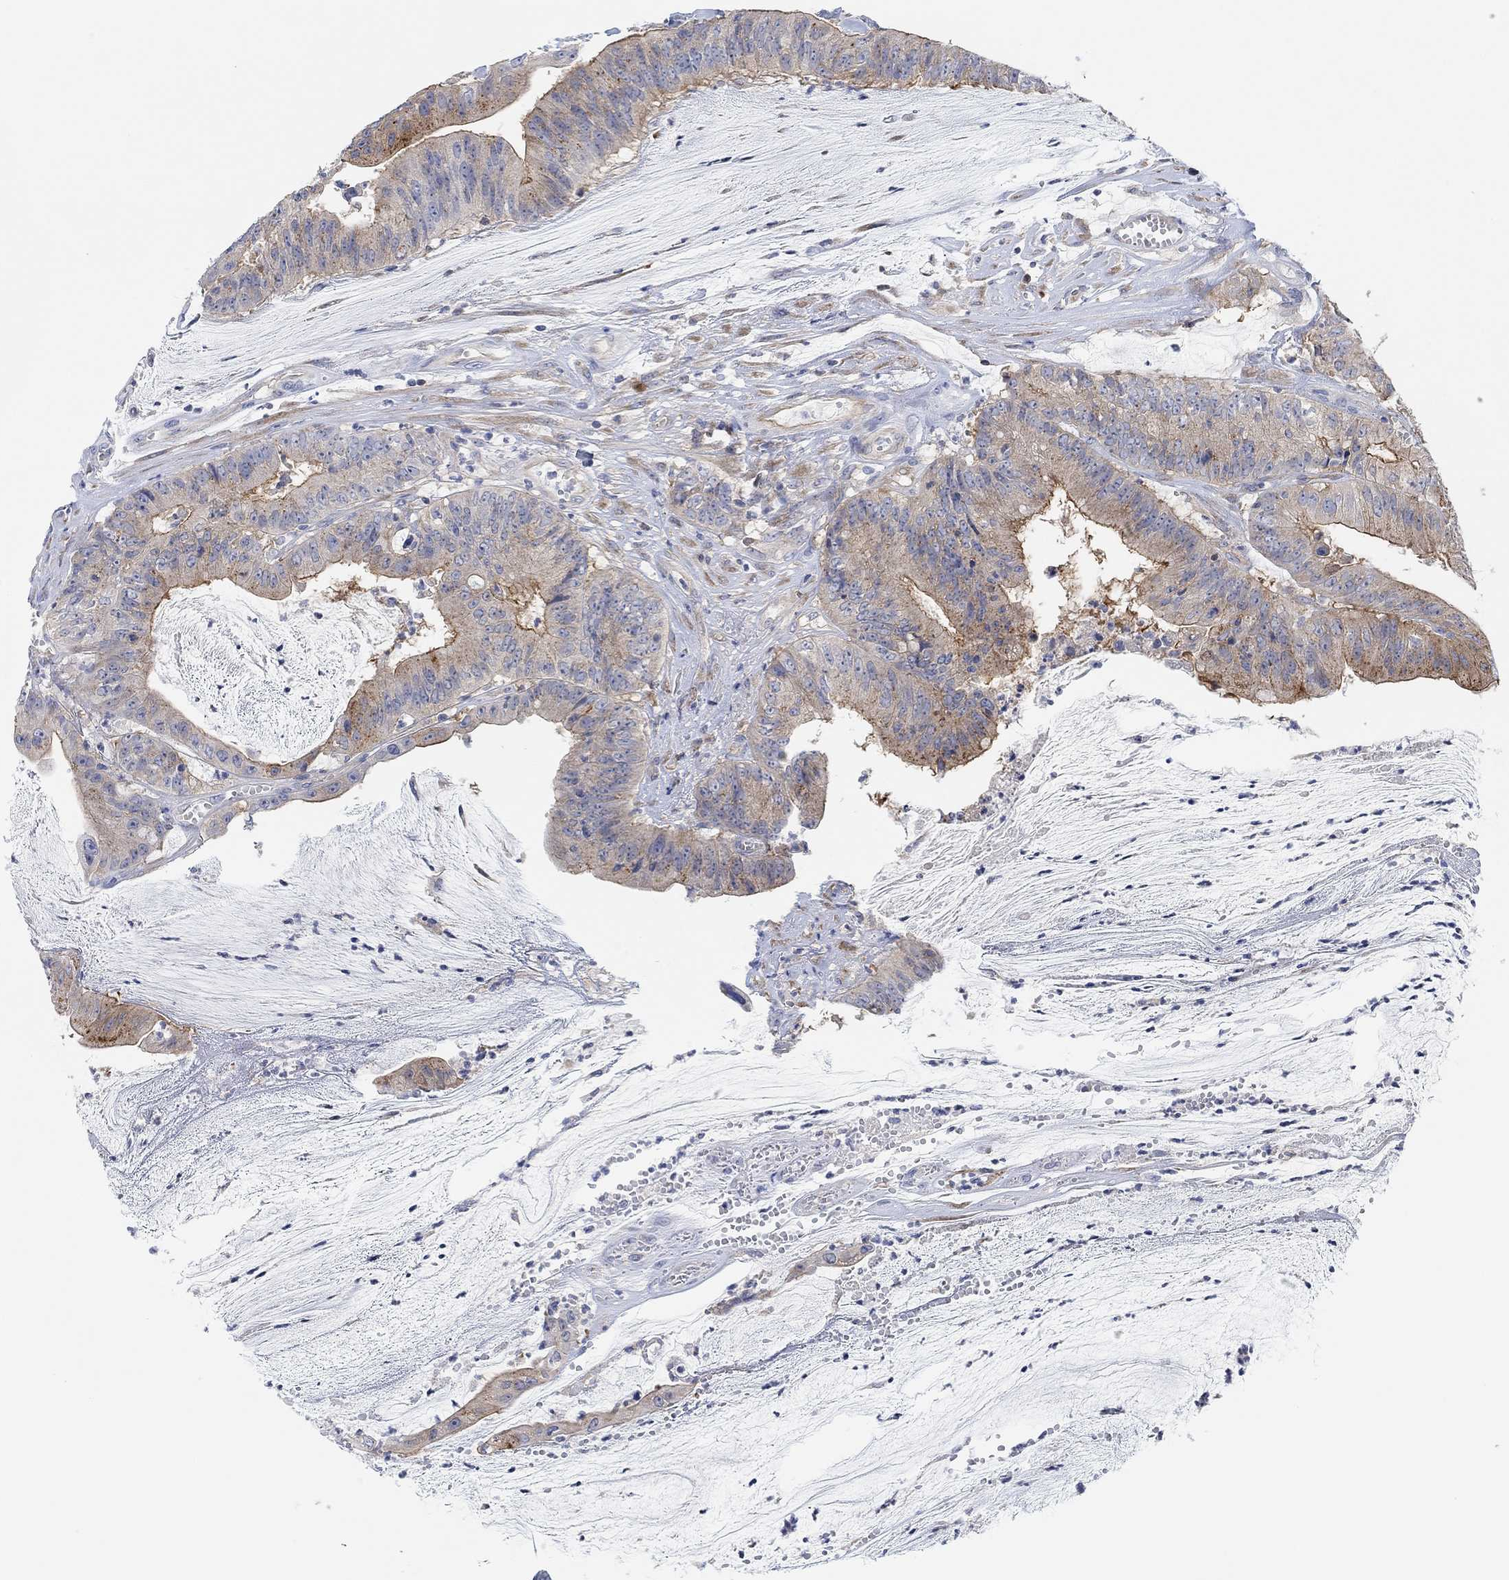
{"staining": {"intensity": "moderate", "quantity": "<25%", "location": "cytoplasmic/membranous"}, "tissue": "colorectal cancer", "cell_type": "Tumor cells", "image_type": "cancer", "snomed": [{"axis": "morphology", "description": "Adenocarcinoma, NOS"}, {"axis": "topography", "description": "Colon"}], "caption": "Protein positivity by IHC exhibits moderate cytoplasmic/membranous staining in about <25% of tumor cells in adenocarcinoma (colorectal).", "gene": "RGS1", "patient": {"sex": "female", "age": 69}}